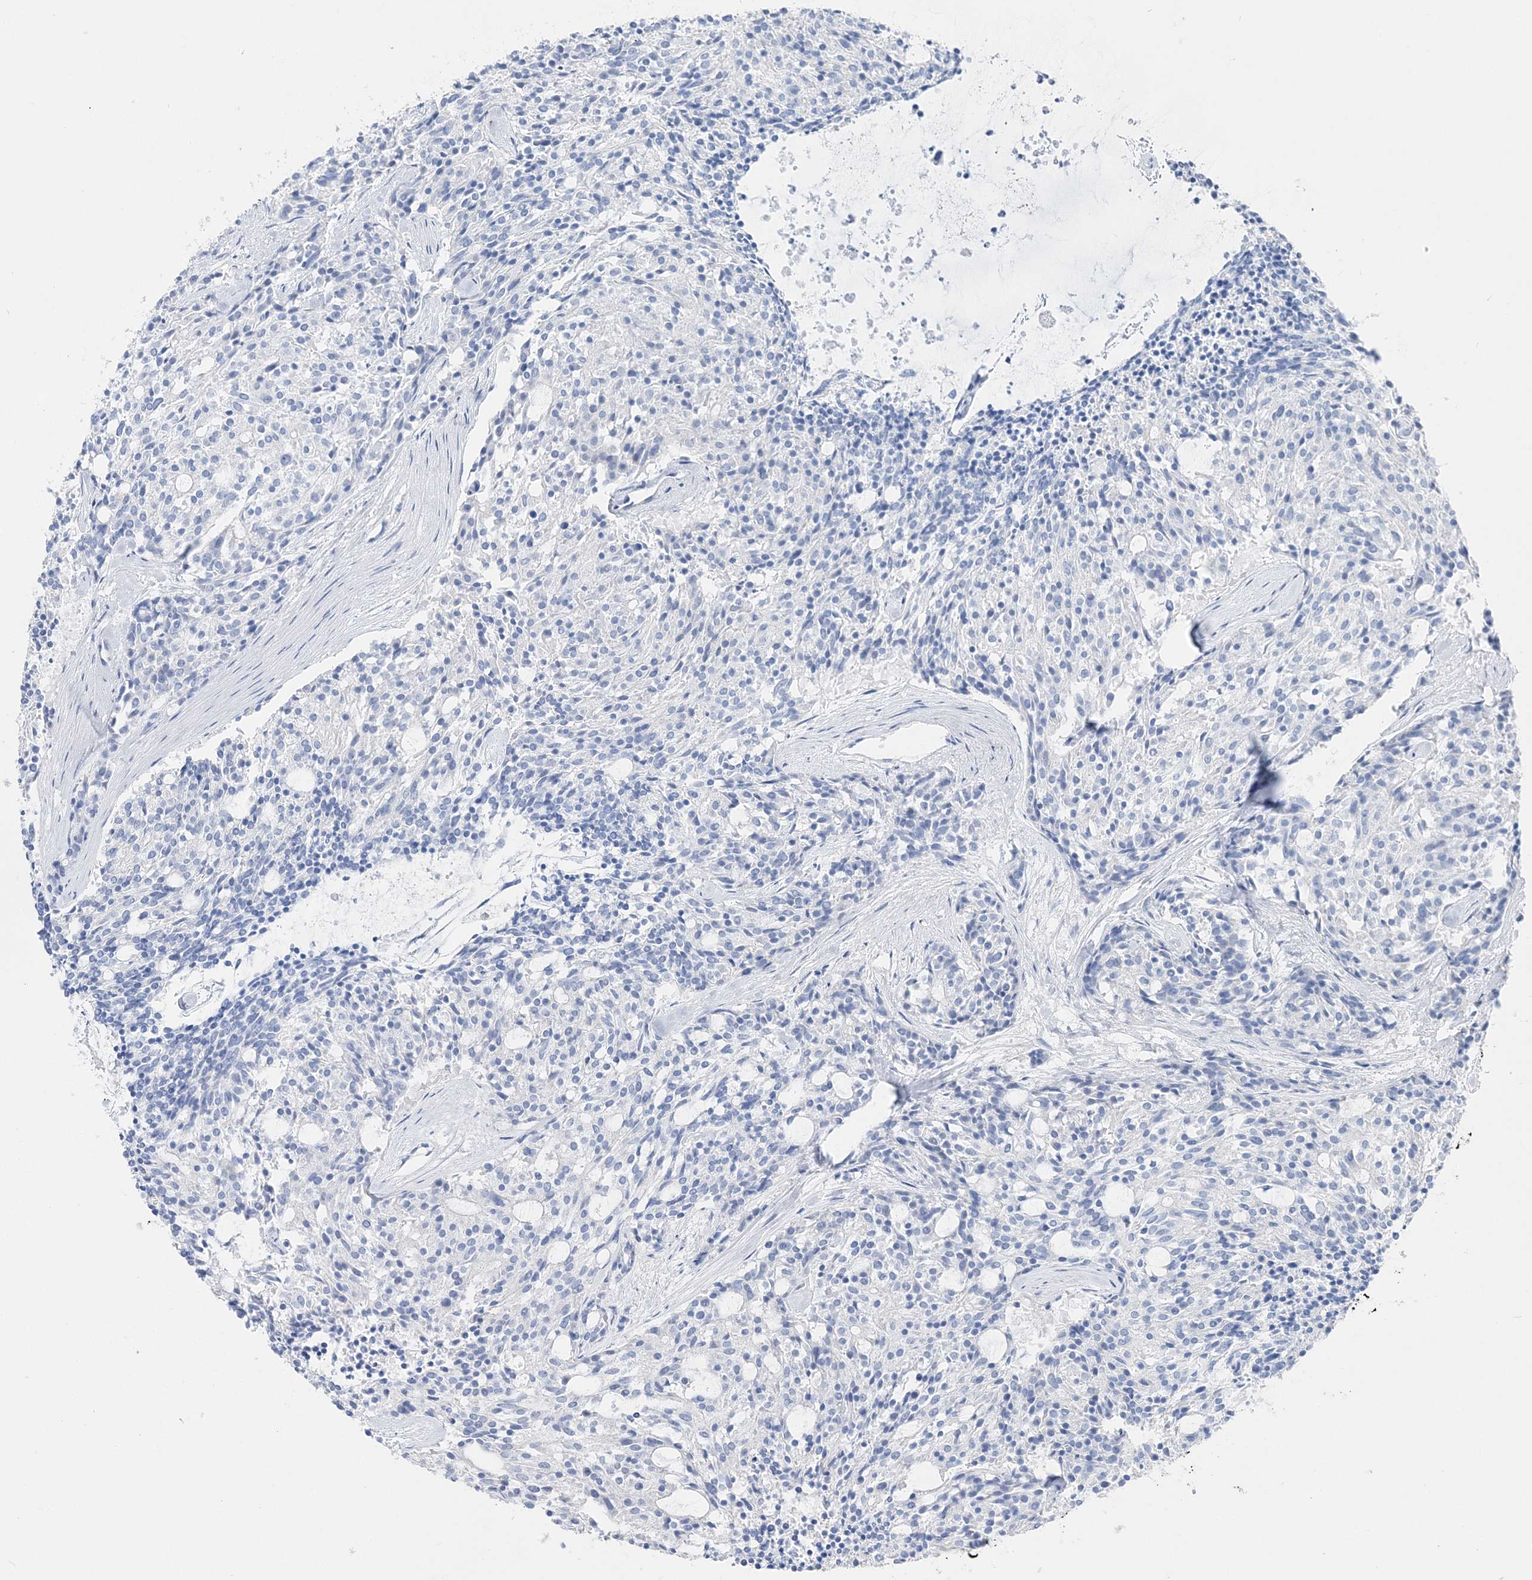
{"staining": {"intensity": "negative", "quantity": "none", "location": "none"}, "tissue": "carcinoid", "cell_type": "Tumor cells", "image_type": "cancer", "snomed": [{"axis": "morphology", "description": "Carcinoid, malignant, NOS"}, {"axis": "topography", "description": "Pancreas"}], "caption": "DAB (3,3'-diaminobenzidine) immunohistochemical staining of carcinoid (malignant) reveals no significant expression in tumor cells.", "gene": "TSPYL6", "patient": {"sex": "female", "age": 54}}